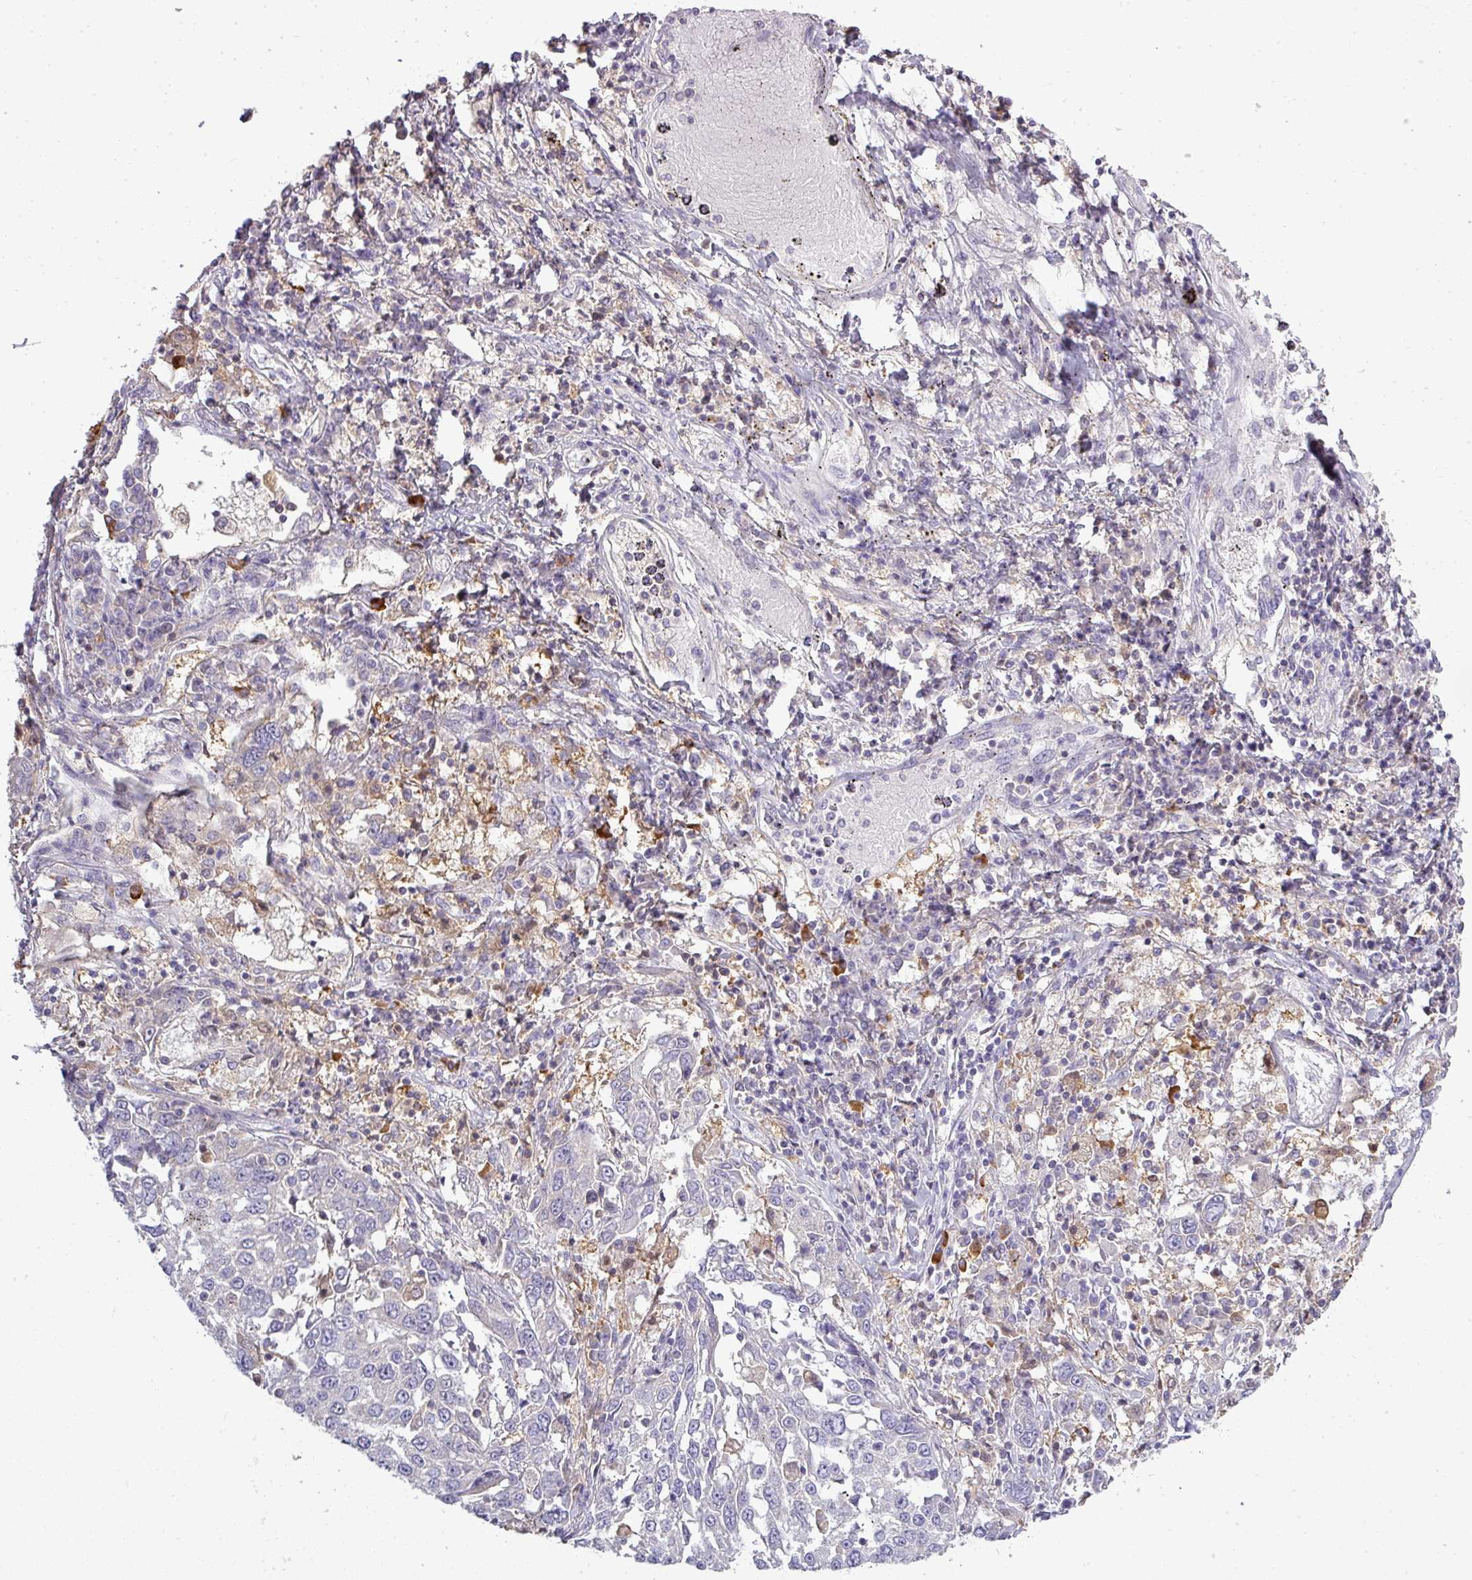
{"staining": {"intensity": "negative", "quantity": "none", "location": "none"}, "tissue": "lung cancer", "cell_type": "Tumor cells", "image_type": "cancer", "snomed": [{"axis": "morphology", "description": "Squamous cell carcinoma, NOS"}, {"axis": "topography", "description": "Lung"}], "caption": "Protein analysis of lung squamous cell carcinoma reveals no significant staining in tumor cells. (IHC, brightfield microscopy, high magnification).", "gene": "STAT5A", "patient": {"sex": "male", "age": 65}}